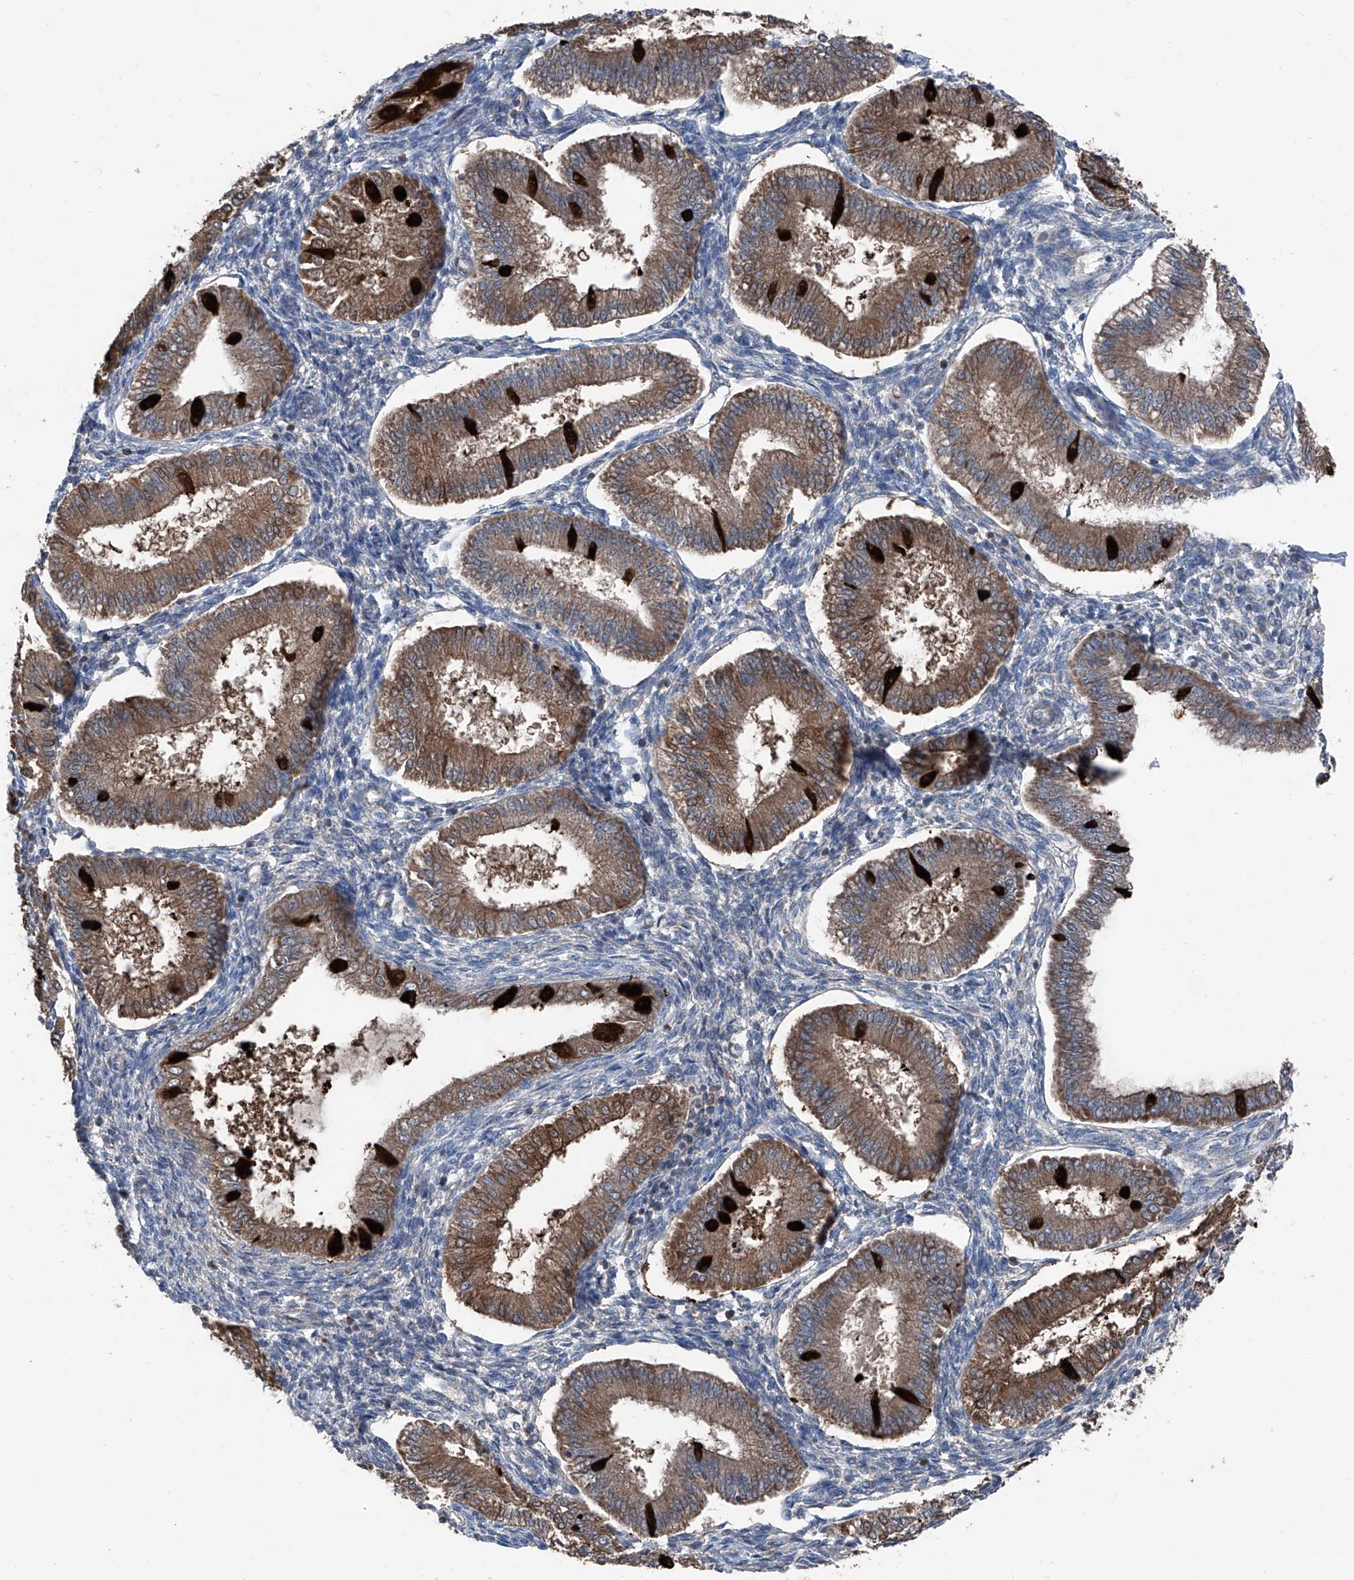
{"staining": {"intensity": "negative", "quantity": "none", "location": "none"}, "tissue": "endometrium", "cell_type": "Cells in endometrial stroma", "image_type": "normal", "snomed": [{"axis": "morphology", "description": "Normal tissue, NOS"}, {"axis": "topography", "description": "Endometrium"}], "caption": "Immunohistochemistry photomicrograph of benign endometrium: human endometrium stained with DAB (3,3'-diaminobenzidine) displays no significant protein expression in cells in endometrial stroma.", "gene": "GPAT3", "patient": {"sex": "female", "age": 39}}